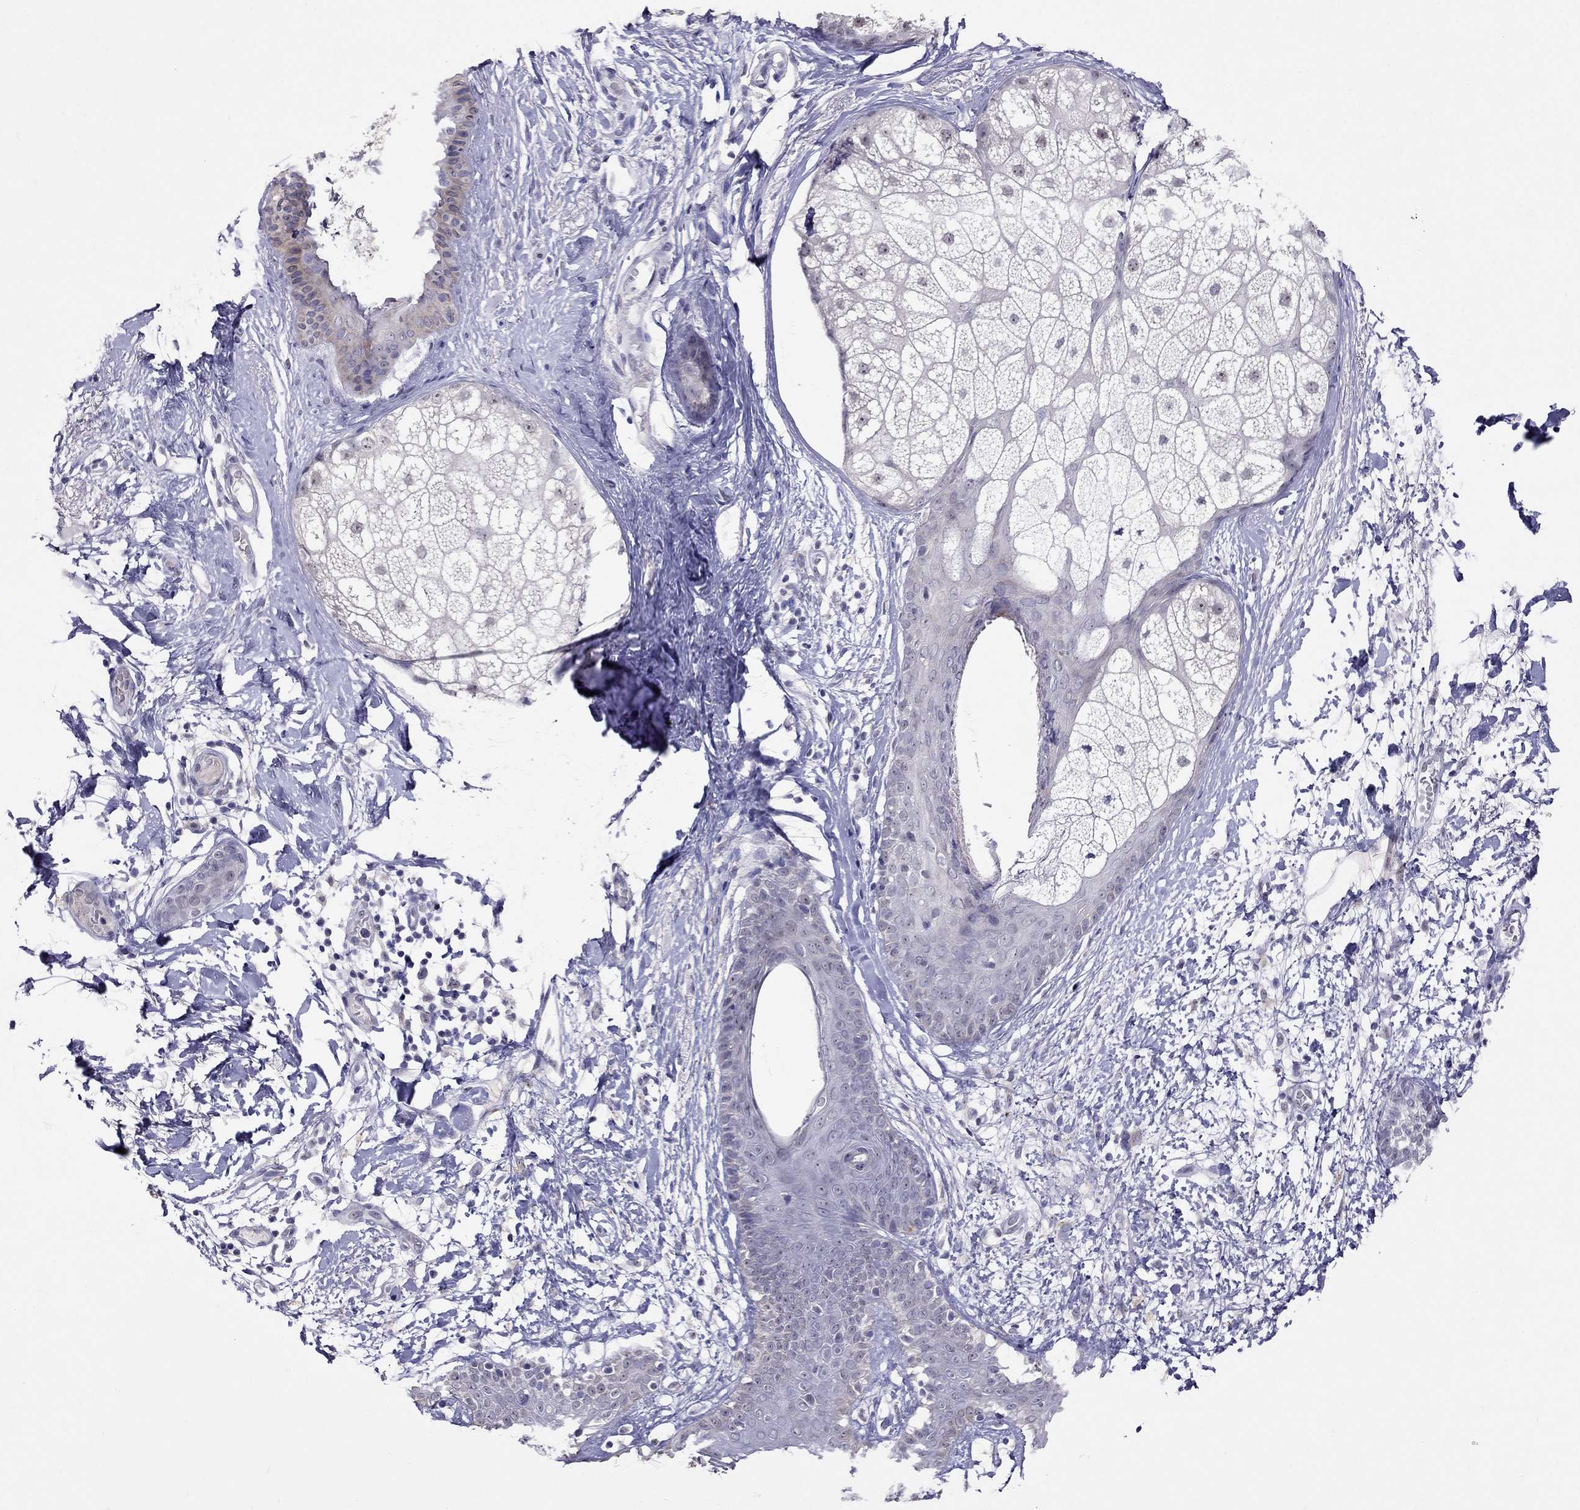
{"staining": {"intensity": "negative", "quantity": "none", "location": "none"}, "tissue": "skin cancer", "cell_type": "Tumor cells", "image_type": "cancer", "snomed": [{"axis": "morphology", "description": "Normal tissue, NOS"}, {"axis": "morphology", "description": "Basal cell carcinoma"}, {"axis": "topography", "description": "Skin"}], "caption": "A high-resolution image shows immunohistochemistry staining of basal cell carcinoma (skin), which exhibits no significant staining in tumor cells.", "gene": "MYO3B", "patient": {"sex": "male", "age": 84}}